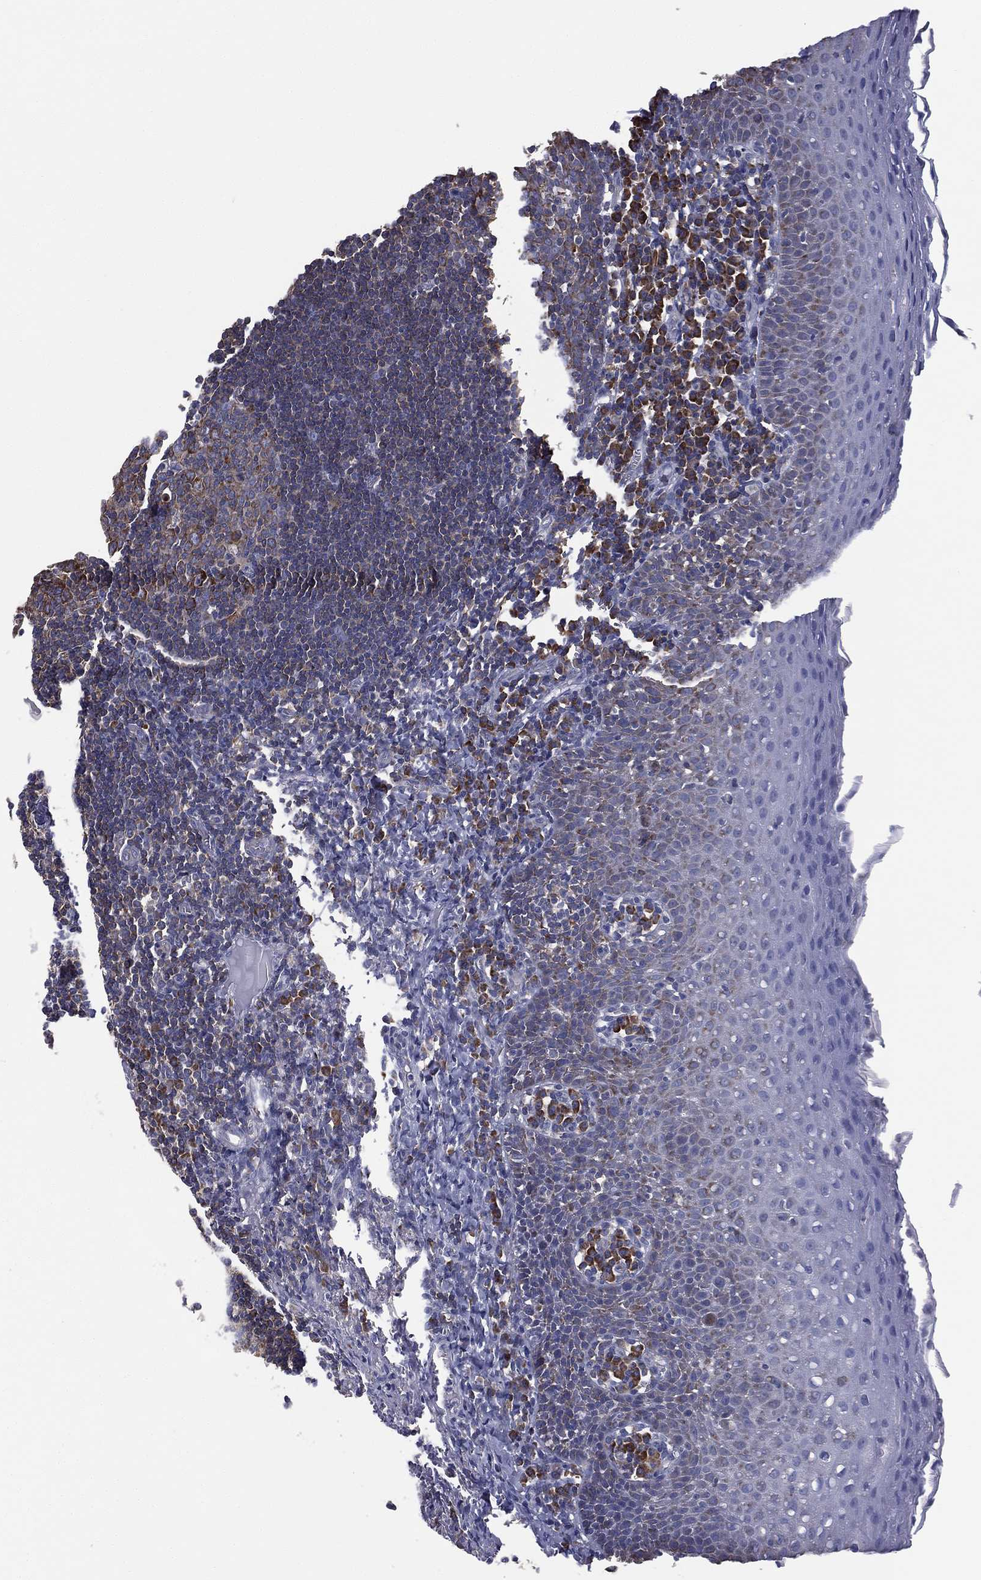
{"staining": {"intensity": "strong", "quantity": "<25%", "location": "cytoplasmic/membranous"}, "tissue": "tonsil", "cell_type": "Germinal center cells", "image_type": "normal", "snomed": [{"axis": "morphology", "description": "Normal tissue, NOS"}, {"axis": "morphology", "description": "Inflammation, NOS"}, {"axis": "topography", "description": "Tonsil"}], "caption": "Tonsil stained with DAB IHC demonstrates medium levels of strong cytoplasmic/membranous positivity in approximately <25% of germinal center cells.", "gene": "FARSA", "patient": {"sex": "female", "age": 31}}